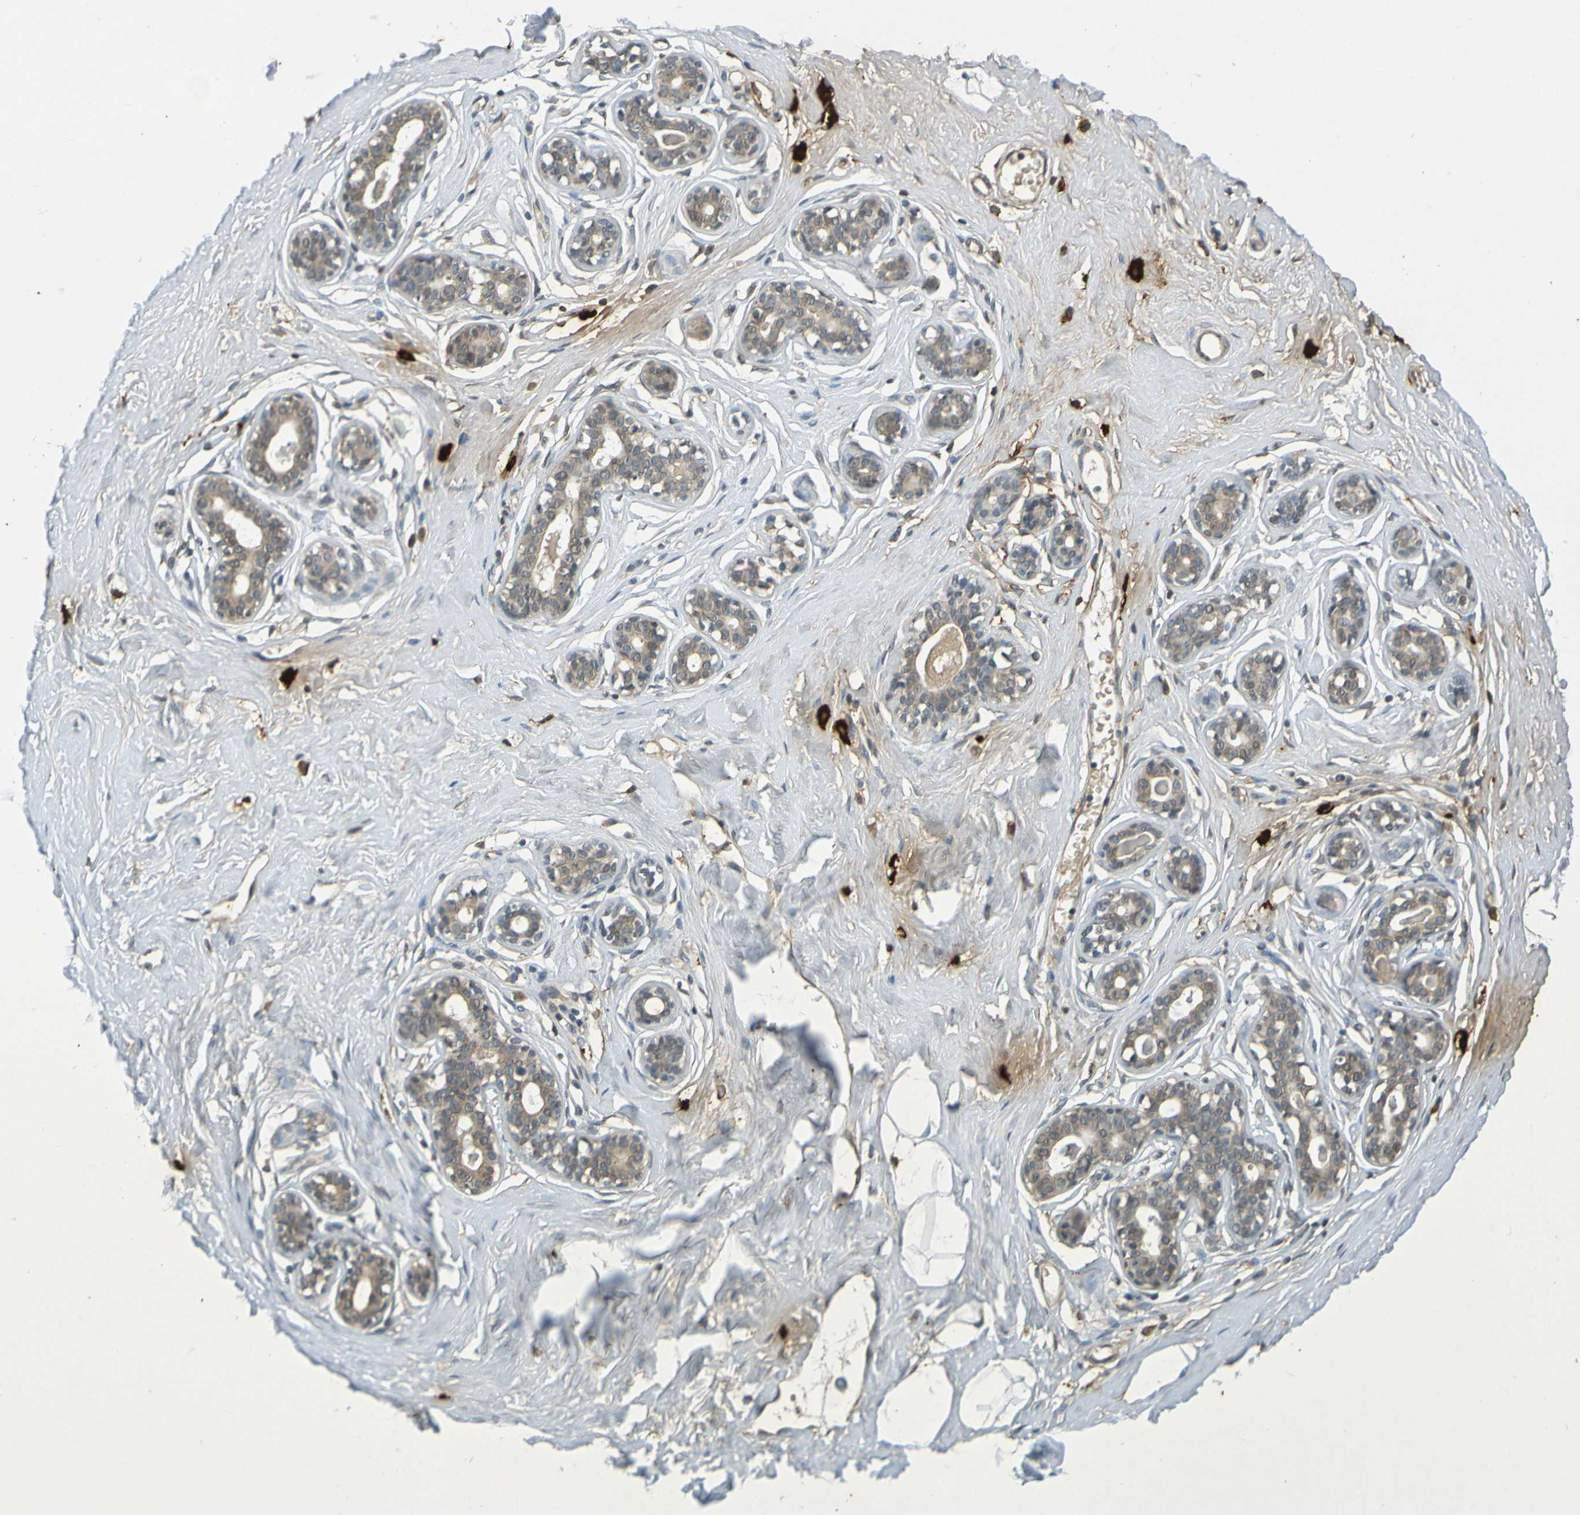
{"staining": {"intensity": "negative", "quantity": "none", "location": "none"}, "tissue": "breast", "cell_type": "Adipocytes", "image_type": "normal", "snomed": [{"axis": "morphology", "description": "Normal tissue, NOS"}, {"axis": "topography", "description": "Breast"}], "caption": "Breast was stained to show a protein in brown. There is no significant staining in adipocytes. (DAB IHC visualized using brightfield microscopy, high magnification).", "gene": "C3AR1", "patient": {"sex": "female", "age": 23}}